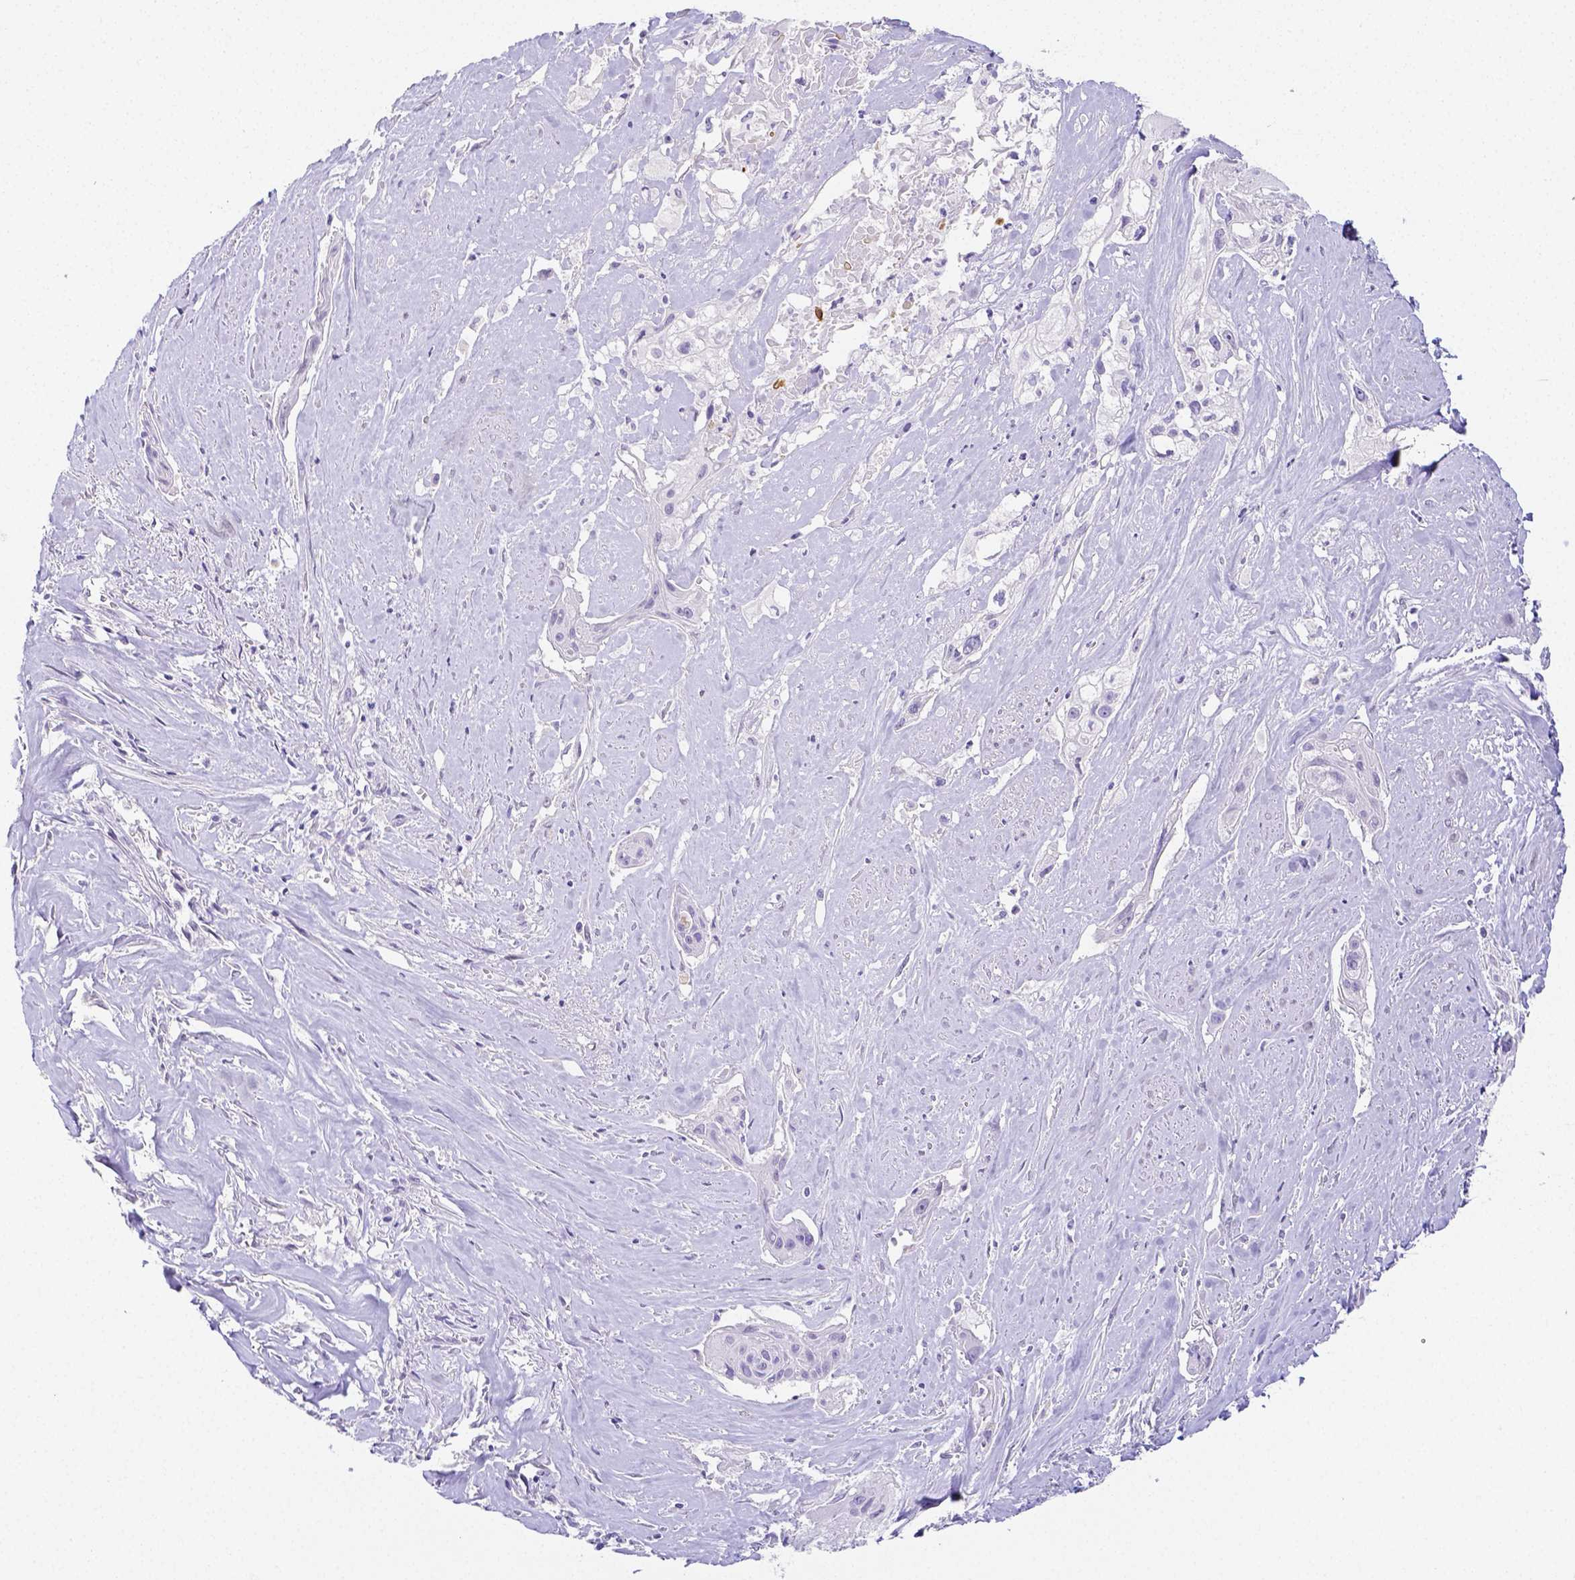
{"staining": {"intensity": "negative", "quantity": "none", "location": "none"}, "tissue": "cervical cancer", "cell_type": "Tumor cells", "image_type": "cancer", "snomed": [{"axis": "morphology", "description": "Squamous cell carcinoma, NOS"}, {"axis": "topography", "description": "Cervix"}], "caption": "This is a histopathology image of IHC staining of cervical cancer, which shows no positivity in tumor cells.", "gene": "ARHGAP36", "patient": {"sex": "female", "age": 49}}